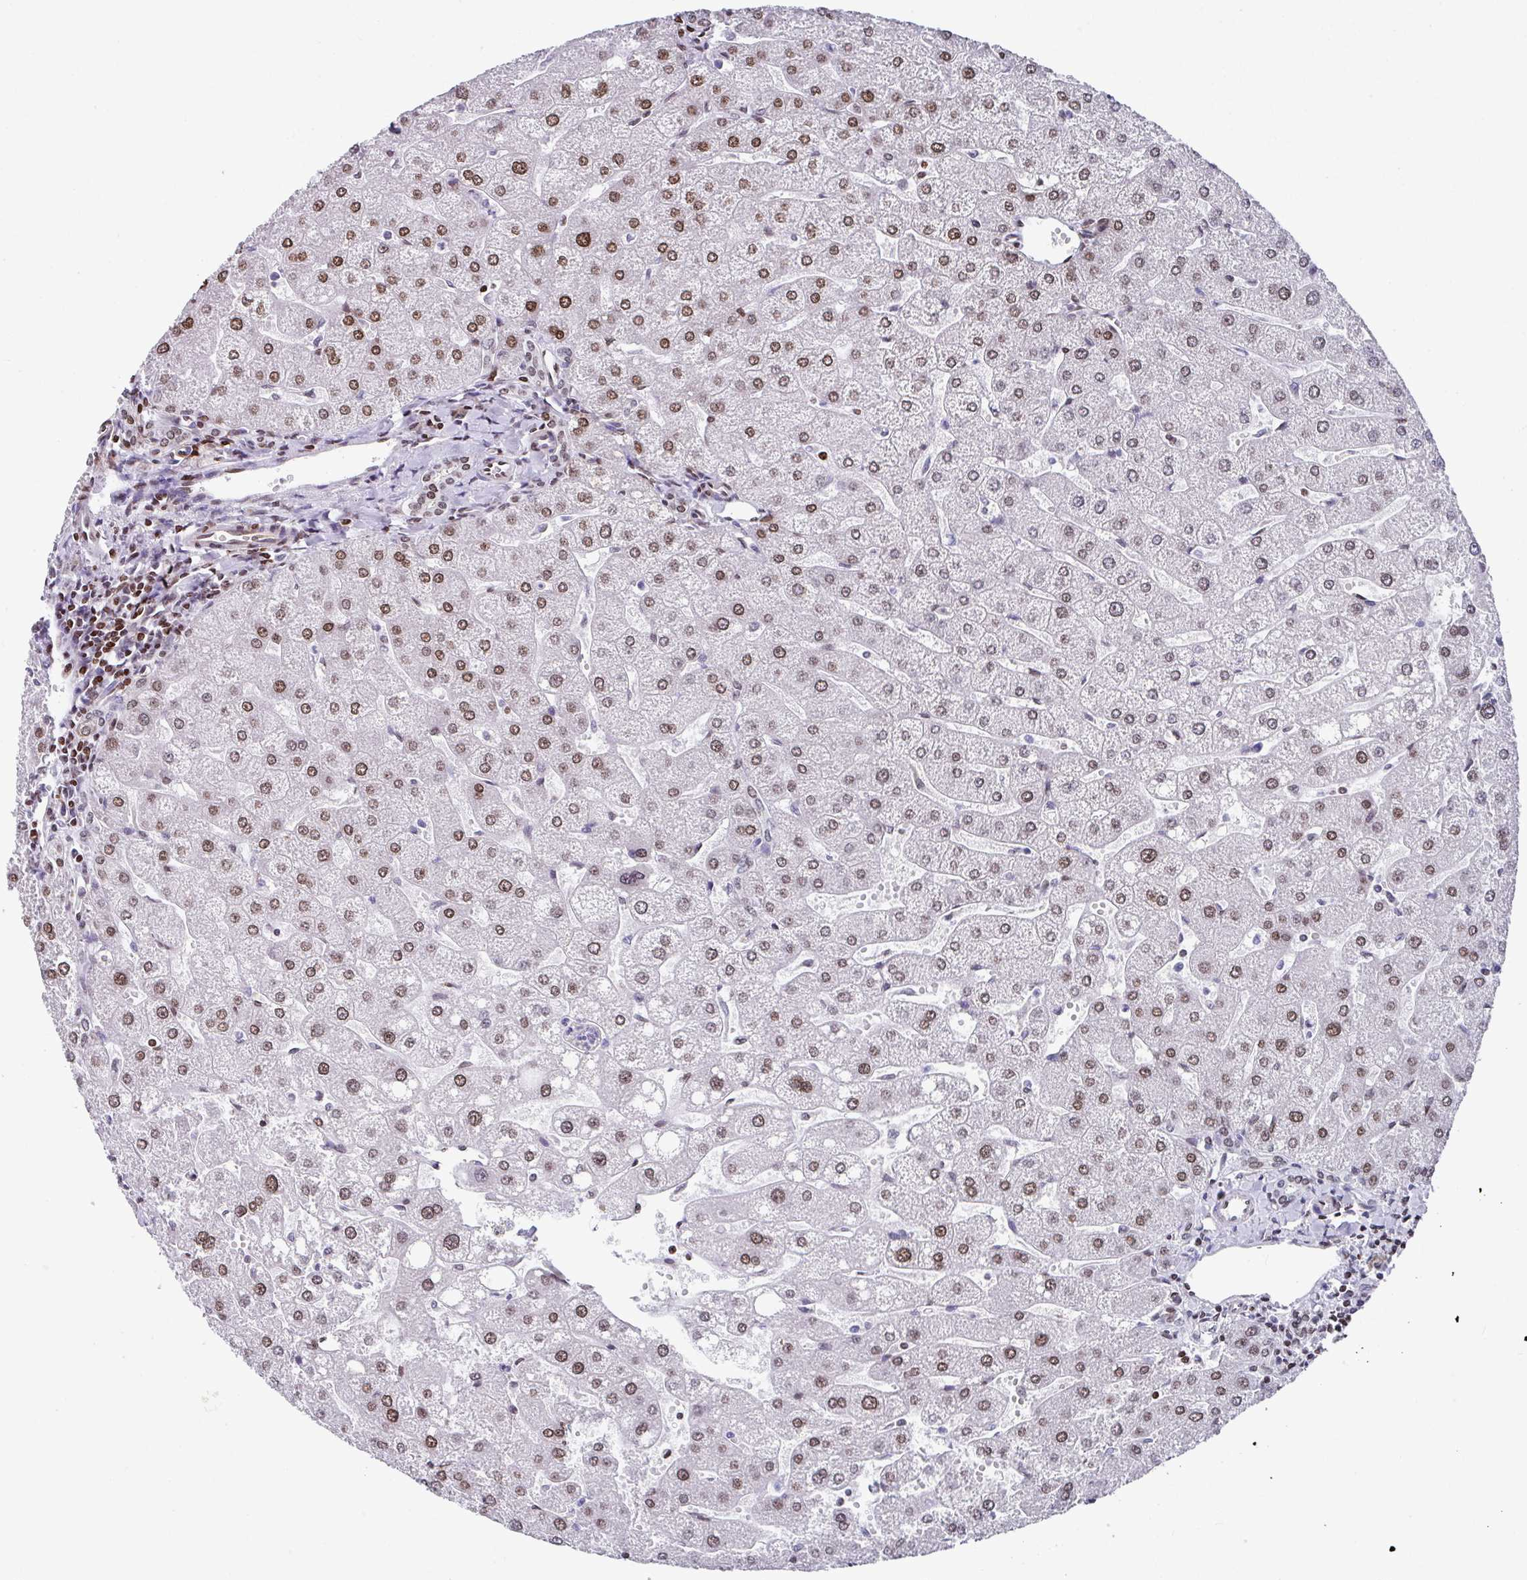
{"staining": {"intensity": "moderate", "quantity": ">75%", "location": "nuclear"}, "tissue": "liver", "cell_type": "Cholangiocytes", "image_type": "normal", "snomed": [{"axis": "morphology", "description": "Normal tissue, NOS"}, {"axis": "topography", "description": "Liver"}], "caption": "A high-resolution micrograph shows immunohistochemistry (IHC) staining of benign liver, which exhibits moderate nuclear expression in about >75% of cholangiocytes.", "gene": "TCF3", "patient": {"sex": "male", "age": 67}}